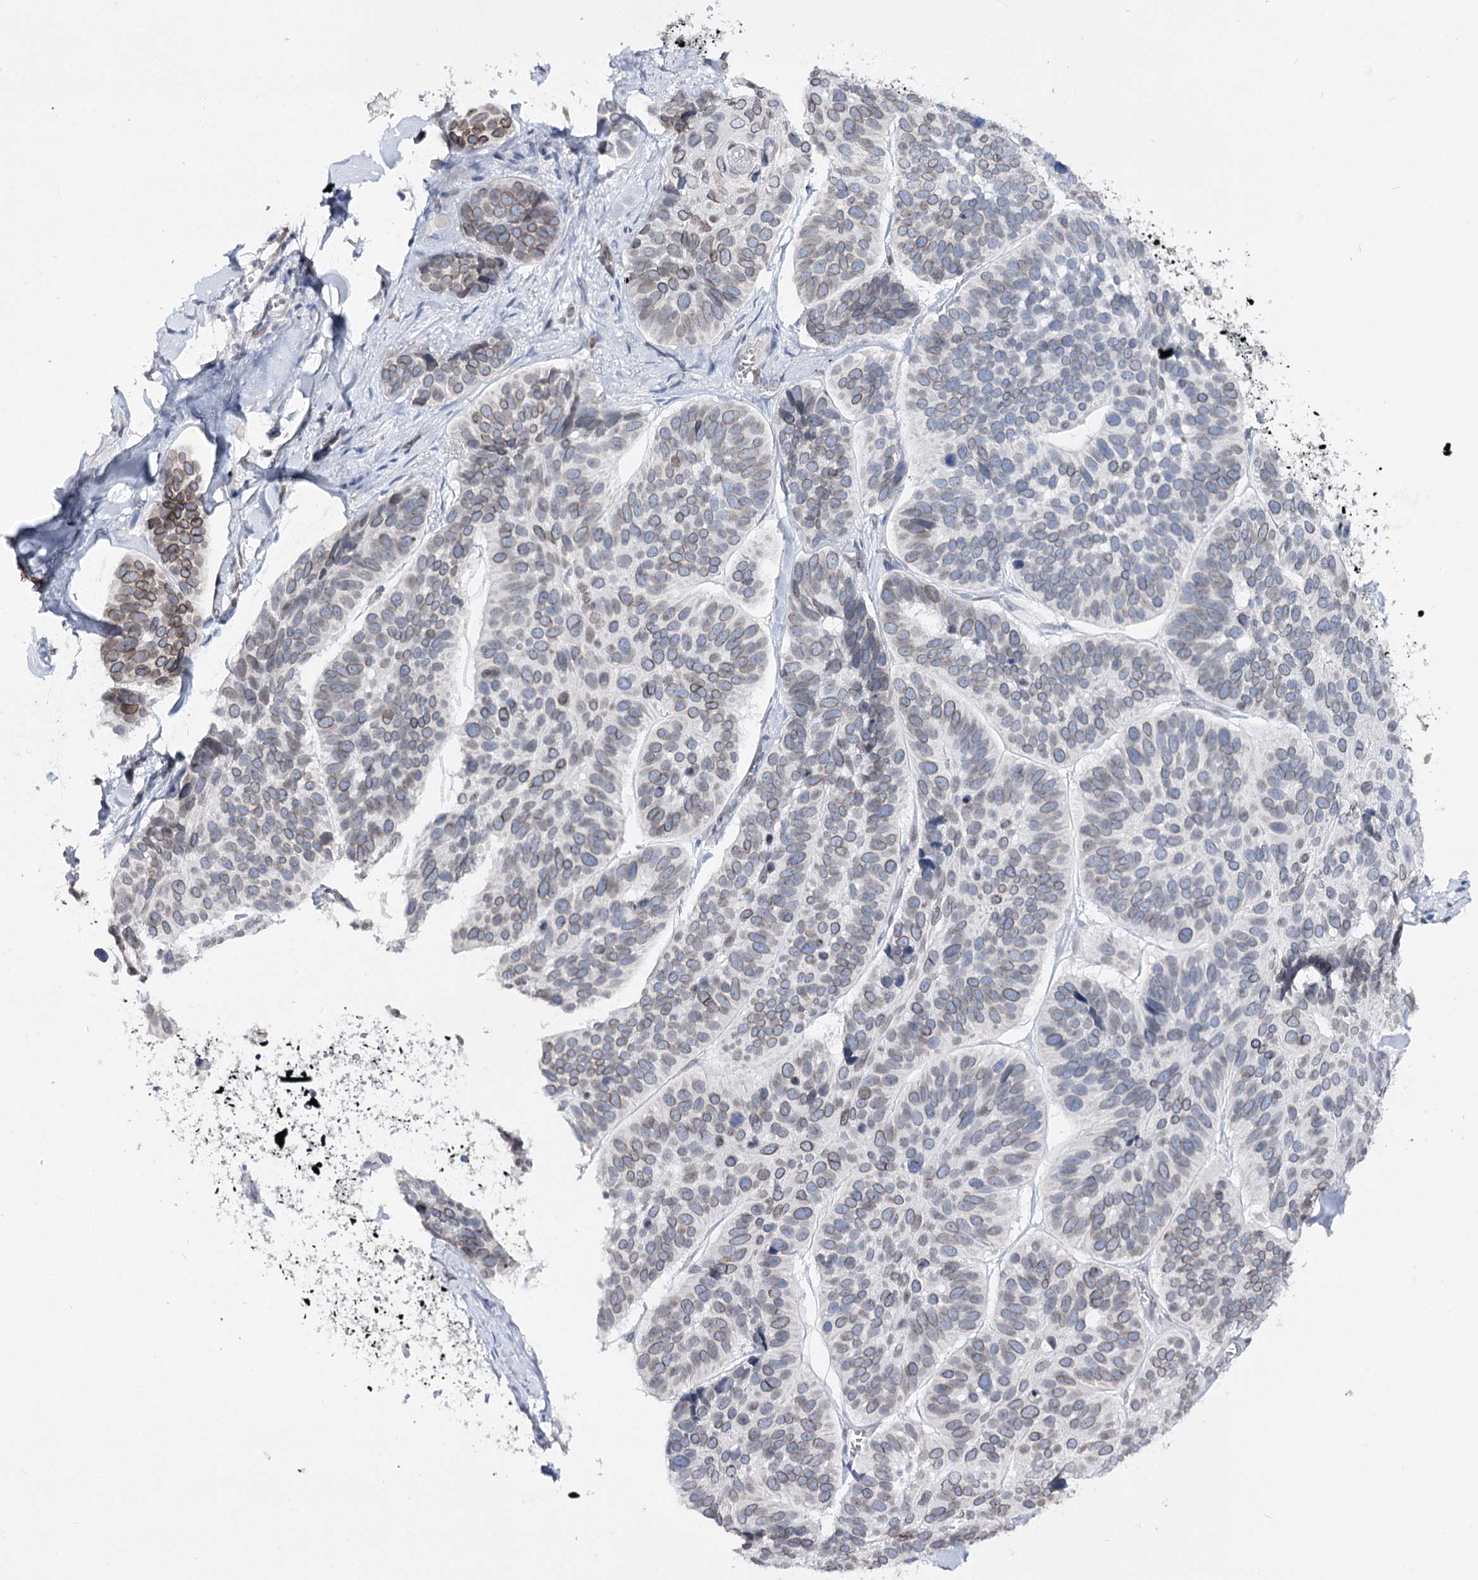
{"staining": {"intensity": "moderate", "quantity": "<25%", "location": "cytoplasmic/membranous,nuclear"}, "tissue": "skin cancer", "cell_type": "Tumor cells", "image_type": "cancer", "snomed": [{"axis": "morphology", "description": "Basal cell carcinoma"}, {"axis": "topography", "description": "Skin"}], "caption": "A brown stain labels moderate cytoplasmic/membranous and nuclear staining of a protein in skin cancer tumor cells.", "gene": "TMEM201", "patient": {"sex": "male", "age": 62}}